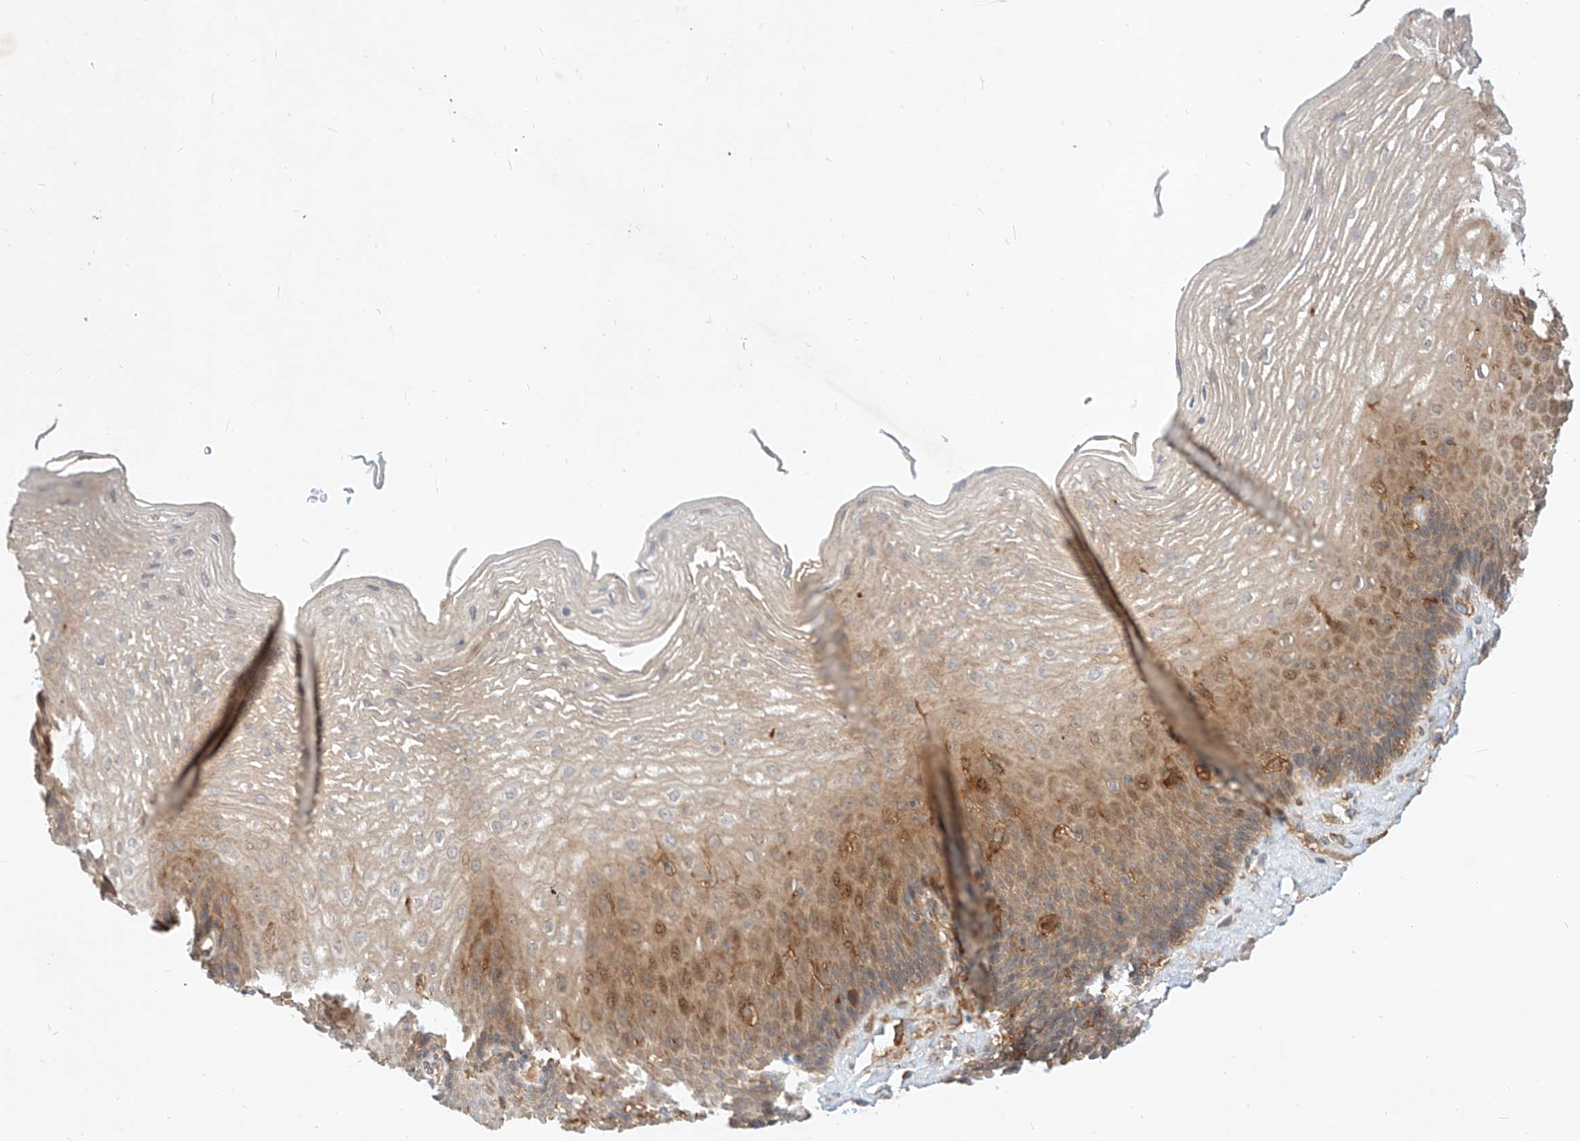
{"staining": {"intensity": "moderate", "quantity": "25%-75%", "location": "cytoplasmic/membranous"}, "tissue": "esophagus", "cell_type": "Squamous epithelial cells", "image_type": "normal", "snomed": [{"axis": "morphology", "description": "Normal tissue, NOS"}, {"axis": "topography", "description": "Esophagus"}], "caption": "Immunohistochemistry (IHC) of normal human esophagus exhibits medium levels of moderate cytoplasmic/membranous staining in about 25%-75% of squamous epithelial cells. The staining was performed using DAB to visualize the protein expression in brown, while the nuclei were stained in blue with hematoxylin (Magnification: 20x).", "gene": "NFAM1", "patient": {"sex": "female", "age": 66}}